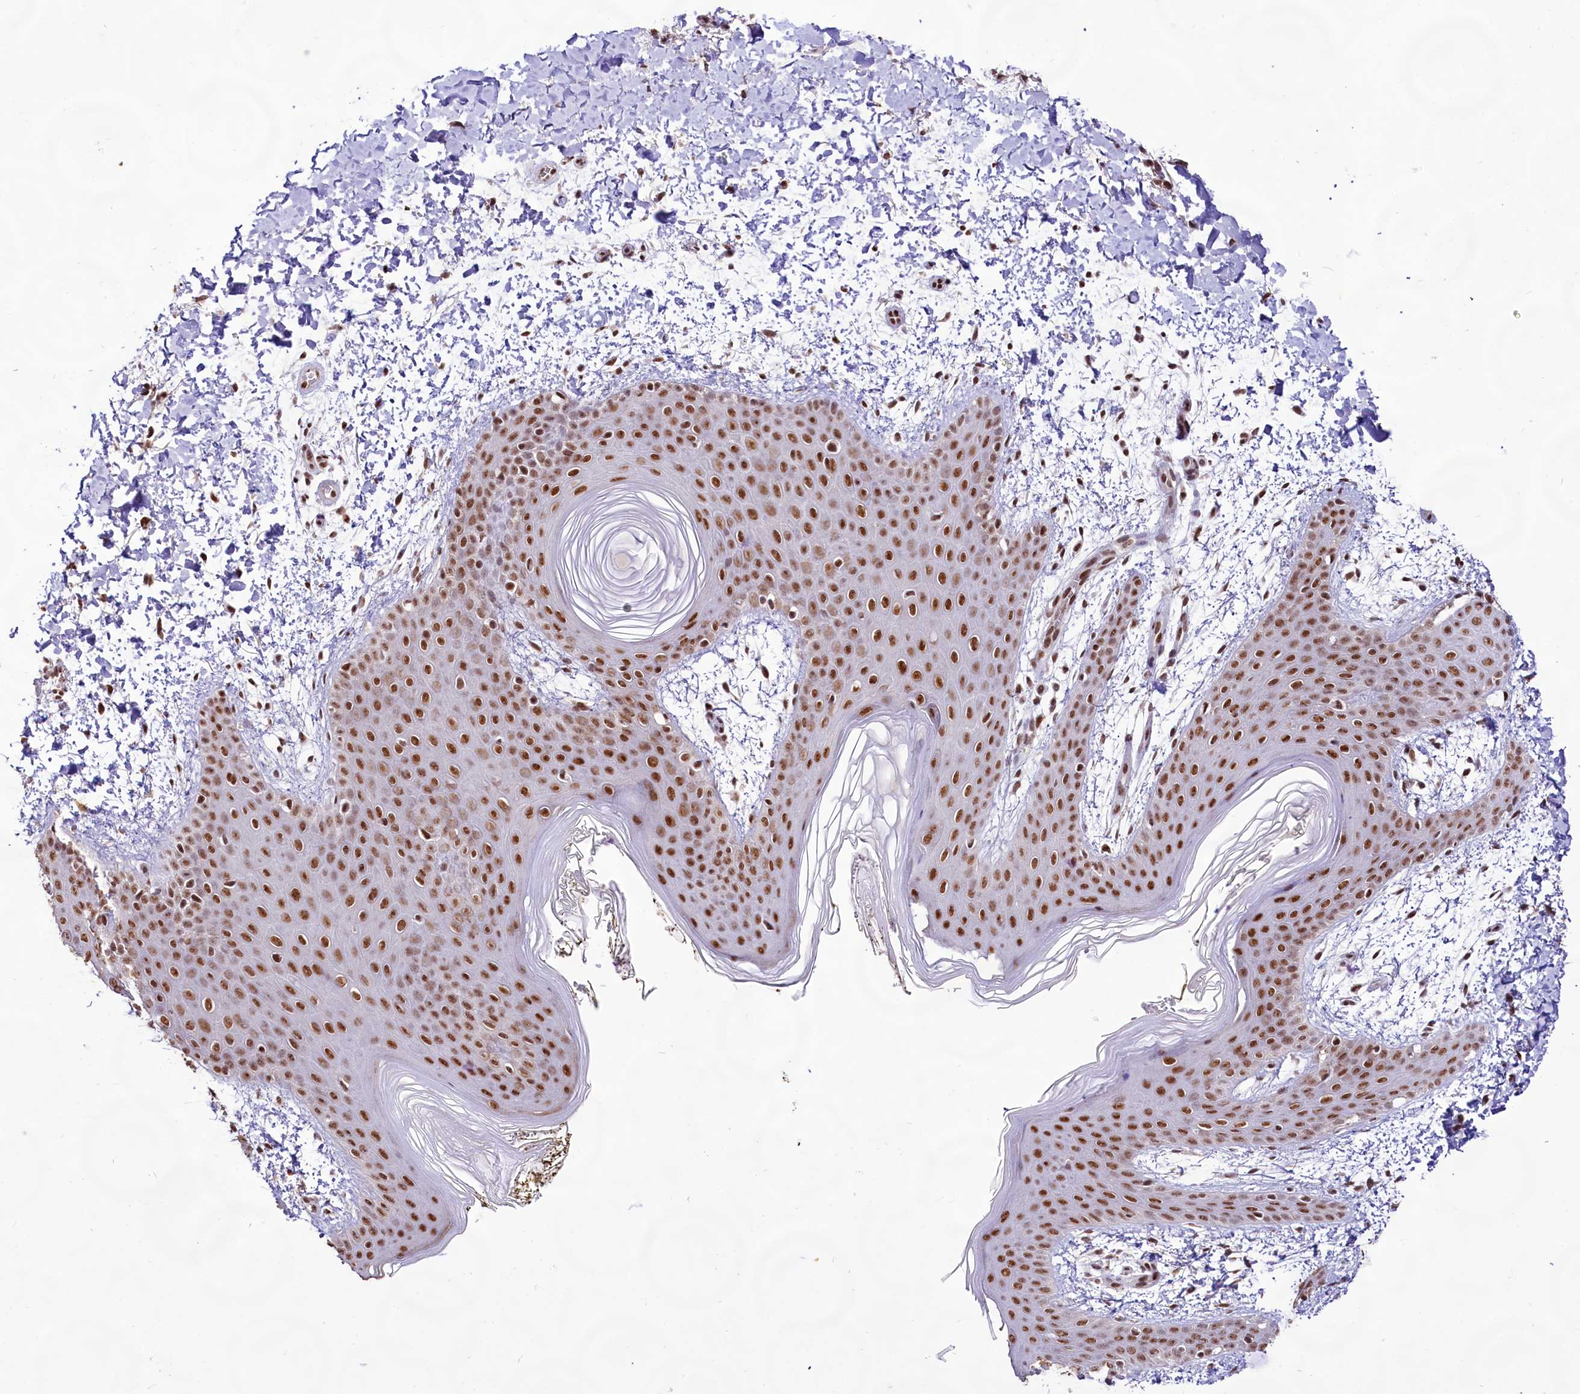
{"staining": {"intensity": "strong", "quantity": ">75%", "location": "nuclear"}, "tissue": "skin", "cell_type": "Fibroblasts", "image_type": "normal", "snomed": [{"axis": "morphology", "description": "Normal tissue, NOS"}, {"axis": "topography", "description": "Skin"}], "caption": "IHC micrograph of normal human skin stained for a protein (brown), which reveals high levels of strong nuclear expression in approximately >75% of fibroblasts.", "gene": "HIRA", "patient": {"sex": "male", "age": 36}}